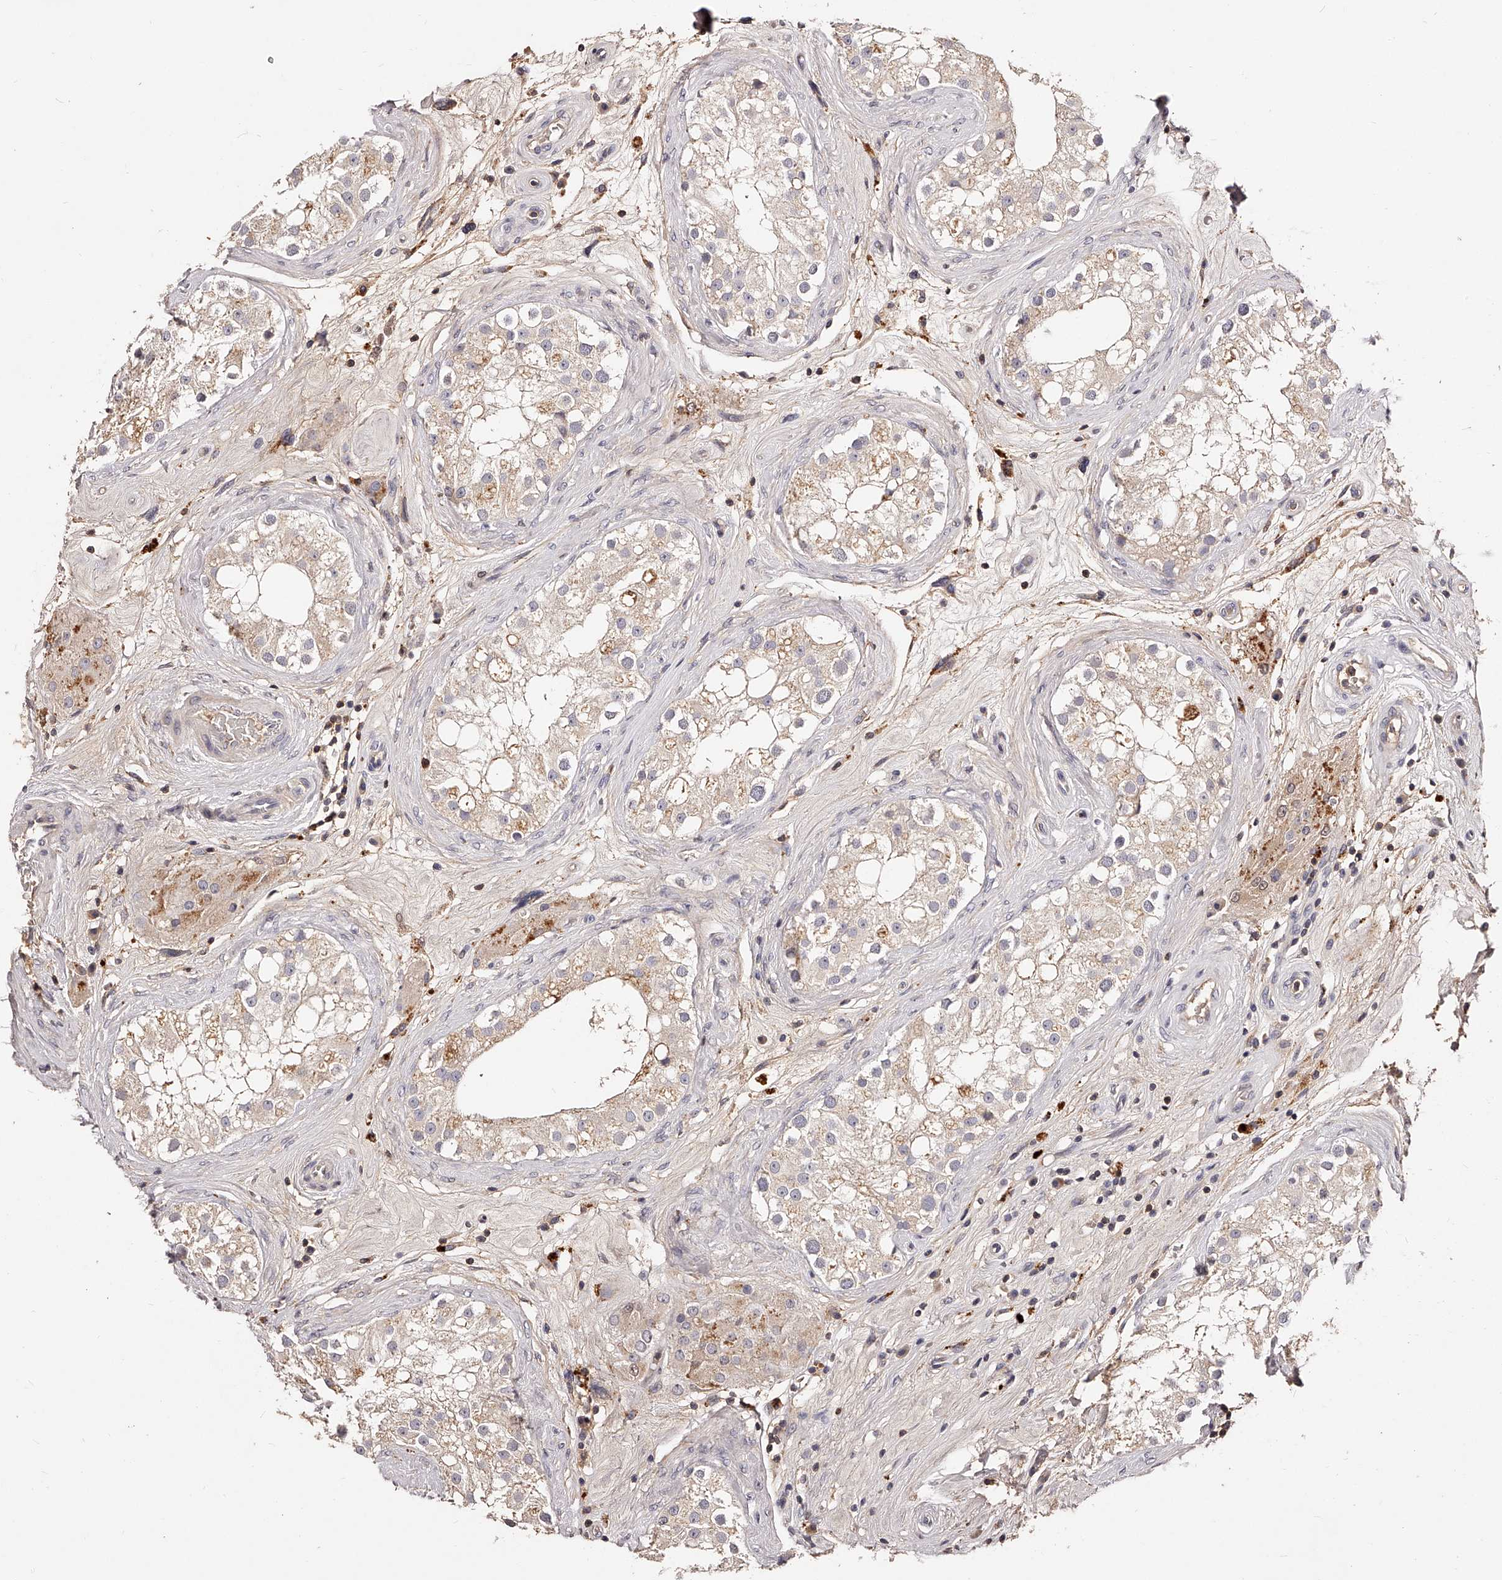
{"staining": {"intensity": "weak", "quantity": "<25%", "location": "cytoplasmic/membranous"}, "tissue": "testis", "cell_type": "Cells in seminiferous ducts", "image_type": "normal", "snomed": [{"axis": "morphology", "description": "Normal tissue, NOS"}, {"axis": "topography", "description": "Testis"}], "caption": "Cells in seminiferous ducts show no significant protein positivity in unremarkable testis. The staining is performed using DAB (3,3'-diaminobenzidine) brown chromogen with nuclei counter-stained in using hematoxylin.", "gene": "PHACTR1", "patient": {"sex": "male", "age": 84}}